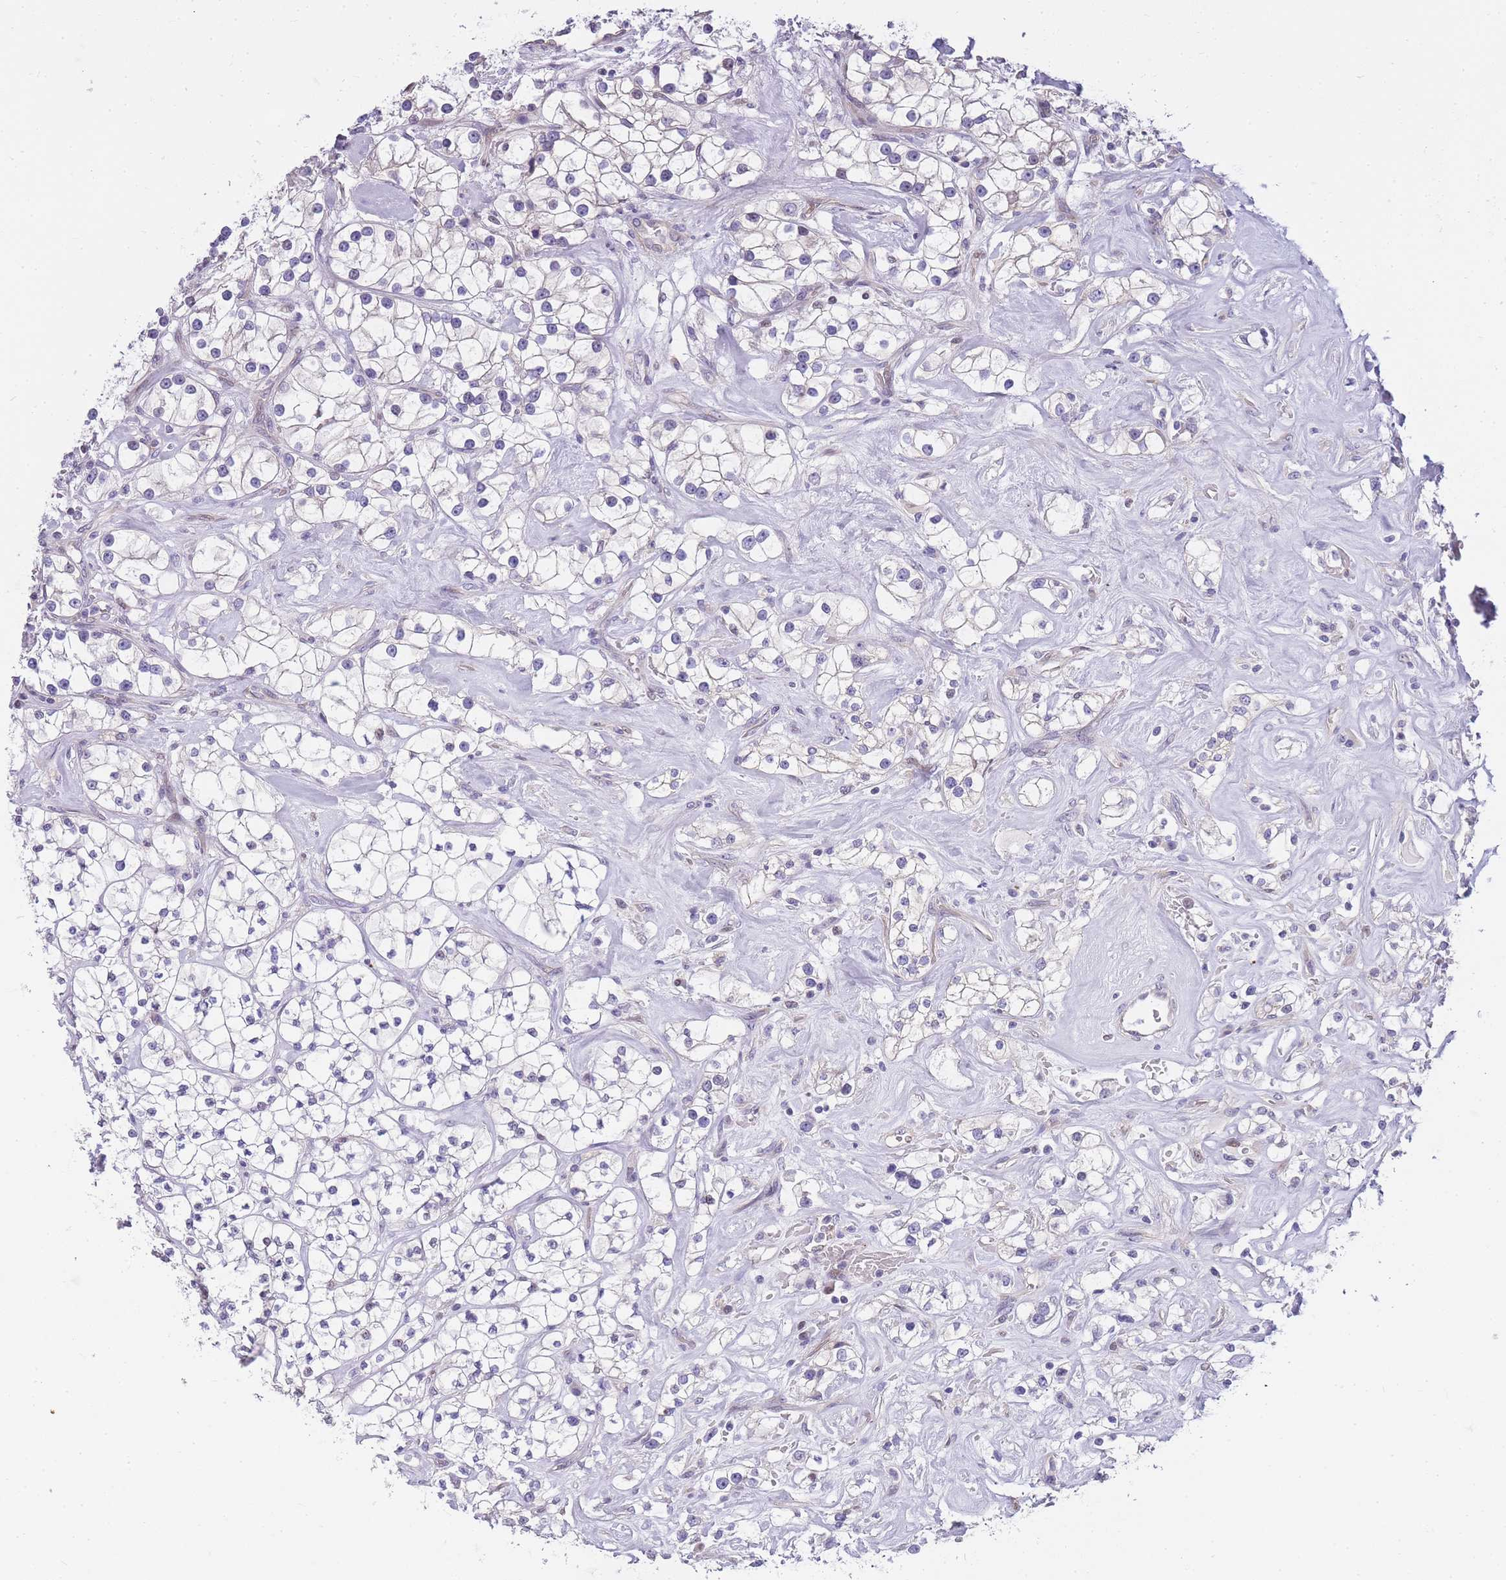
{"staining": {"intensity": "negative", "quantity": "none", "location": "none"}, "tissue": "renal cancer", "cell_type": "Tumor cells", "image_type": "cancer", "snomed": [{"axis": "morphology", "description": "Adenocarcinoma, NOS"}, {"axis": "topography", "description": "Kidney"}], "caption": "Immunohistochemistry (IHC) histopathology image of neoplastic tissue: renal cancer (adenocarcinoma) stained with DAB (3,3'-diaminobenzidine) displays no significant protein expression in tumor cells.", "gene": "CLBA1", "patient": {"sex": "male", "age": 77}}